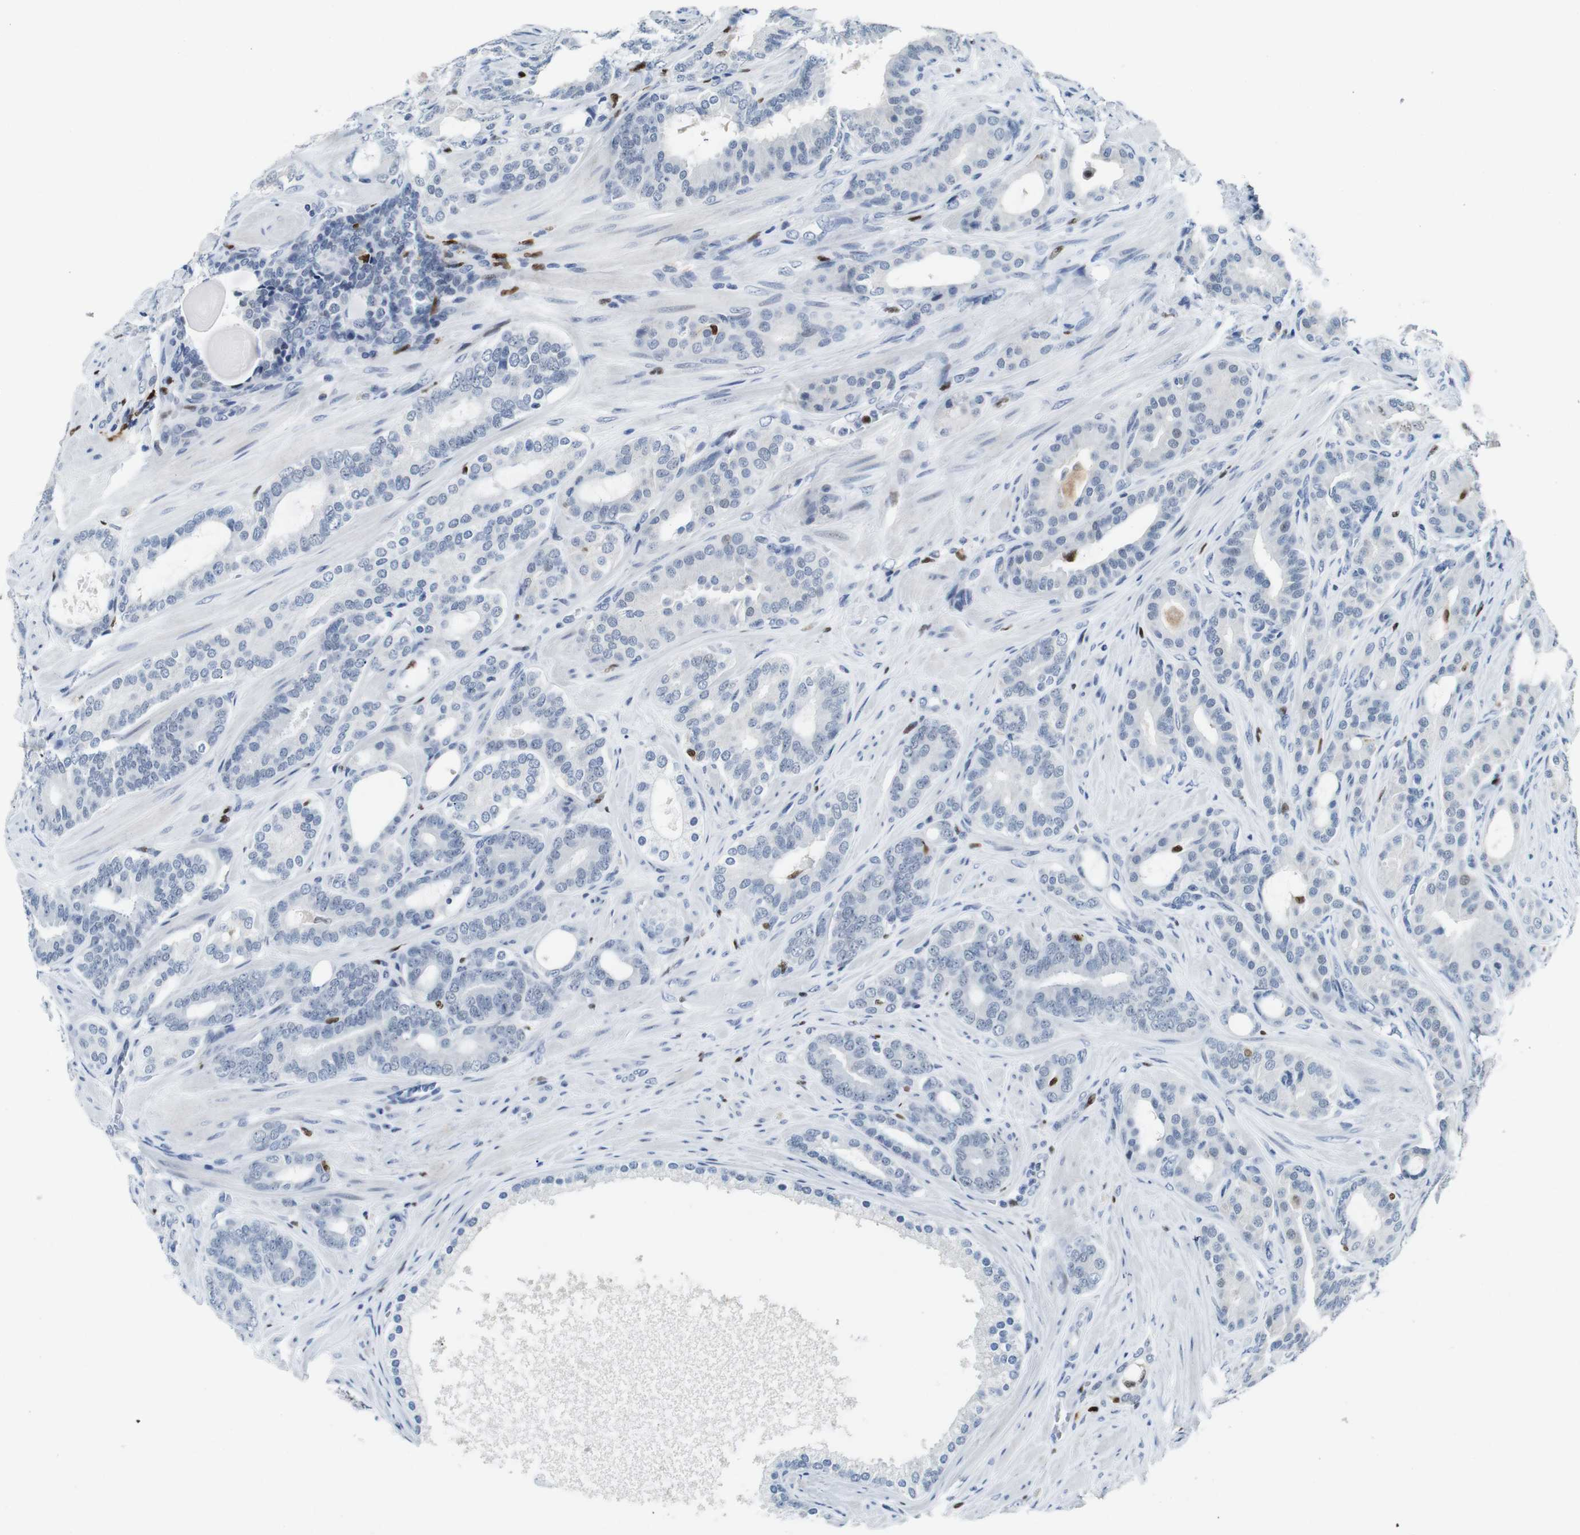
{"staining": {"intensity": "negative", "quantity": "none", "location": "none"}, "tissue": "prostate cancer", "cell_type": "Tumor cells", "image_type": "cancer", "snomed": [{"axis": "morphology", "description": "Adenocarcinoma, Low grade"}, {"axis": "topography", "description": "Prostate"}], "caption": "This is an immunohistochemistry (IHC) photomicrograph of human prostate low-grade adenocarcinoma. There is no positivity in tumor cells.", "gene": "IRF8", "patient": {"sex": "male", "age": 63}}